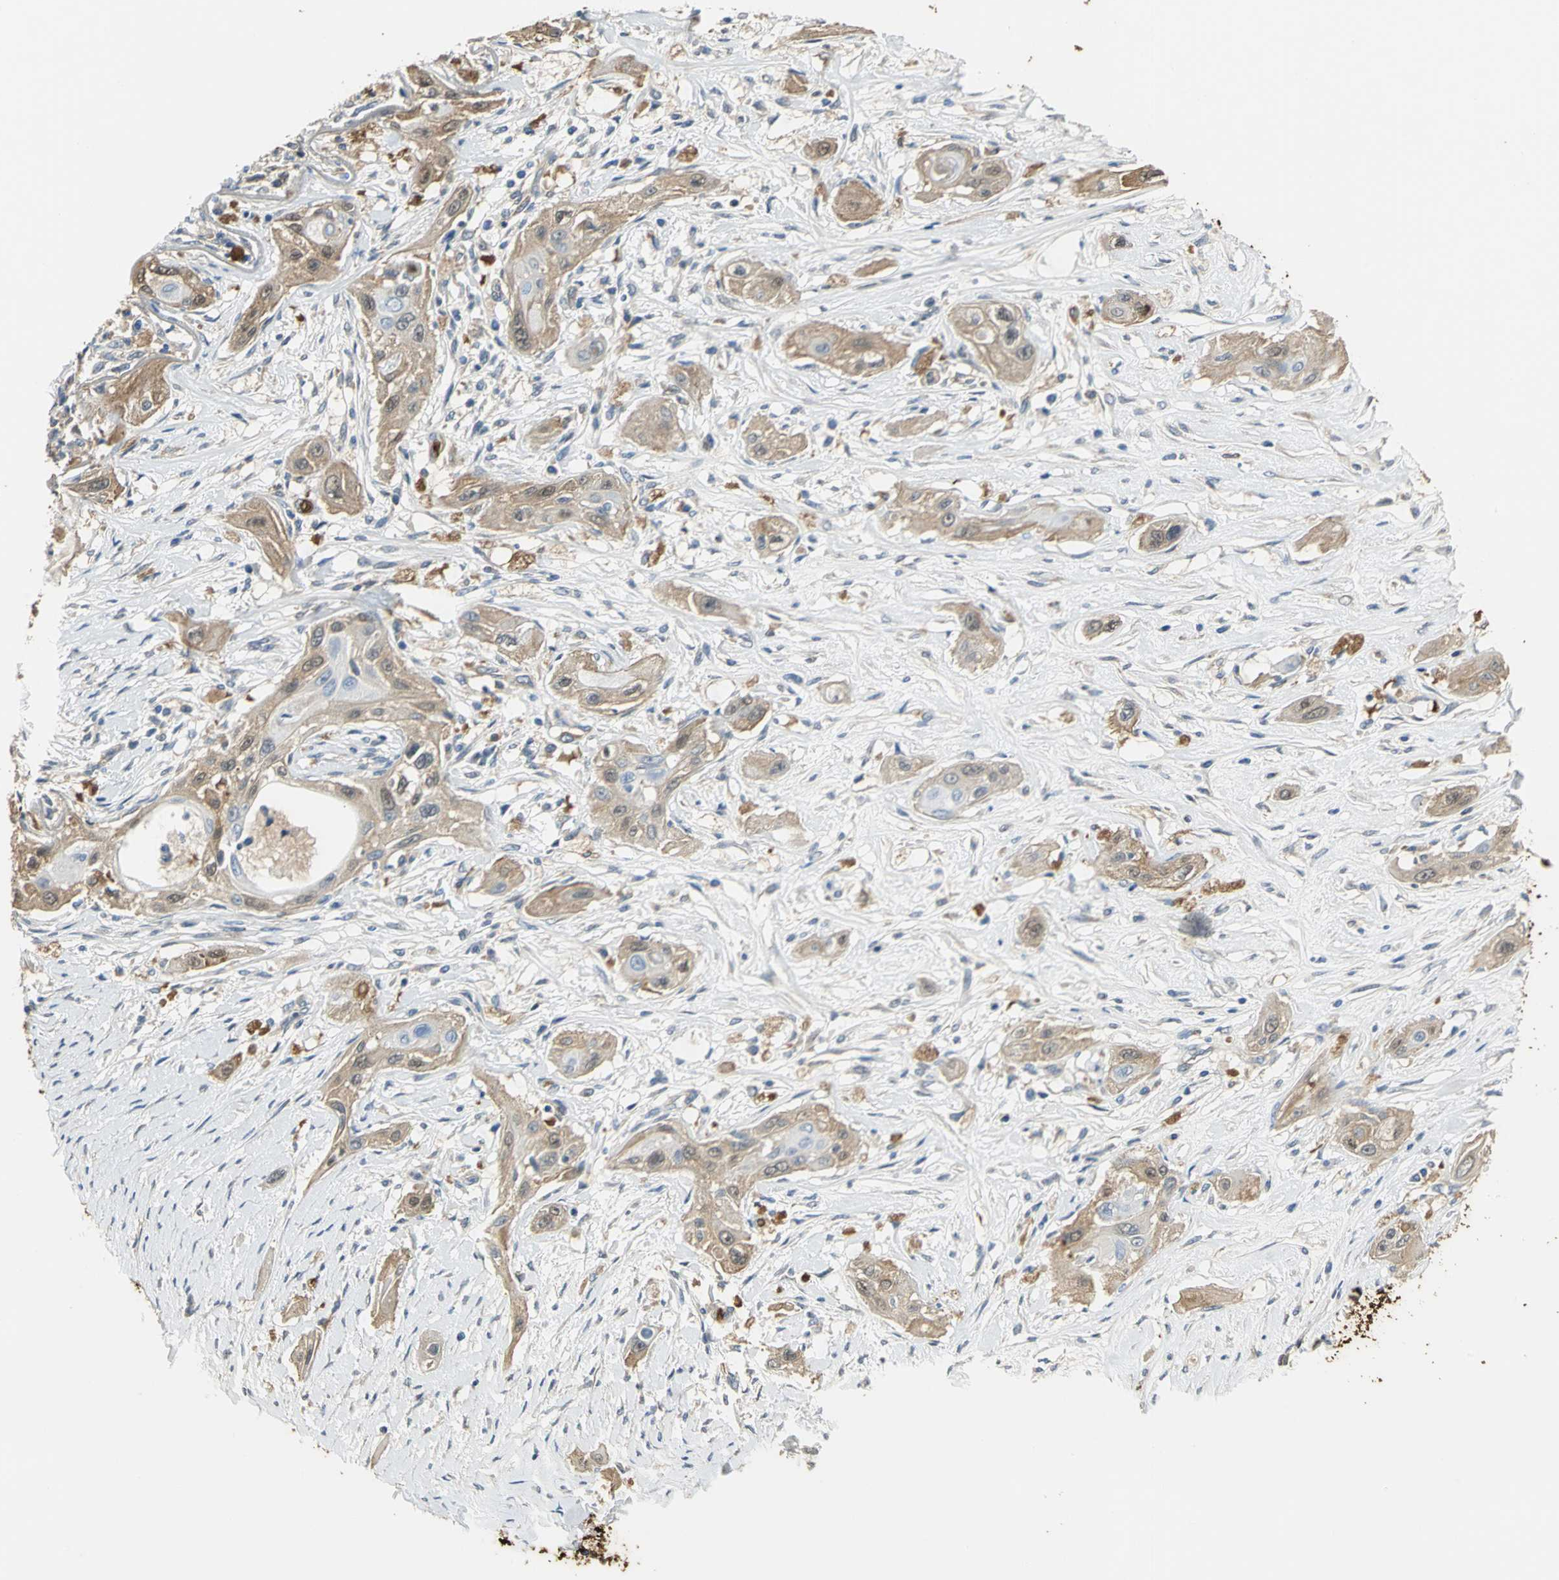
{"staining": {"intensity": "moderate", "quantity": ">75%", "location": "cytoplasmic/membranous,nuclear"}, "tissue": "lung cancer", "cell_type": "Tumor cells", "image_type": "cancer", "snomed": [{"axis": "morphology", "description": "Squamous cell carcinoma, NOS"}, {"axis": "topography", "description": "Lung"}], "caption": "Immunohistochemistry (DAB) staining of lung cancer (squamous cell carcinoma) demonstrates moderate cytoplasmic/membranous and nuclear protein positivity in about >75% of tumor cells. The protein of interest is stained brown, and the nuclei are stained in blue (DAB (3,3'-diaminobenzidine) IHC with brightfield microscopy, high magnification).", "gene": "TREM1", "patient": {"sex": "female", "age": 47}}